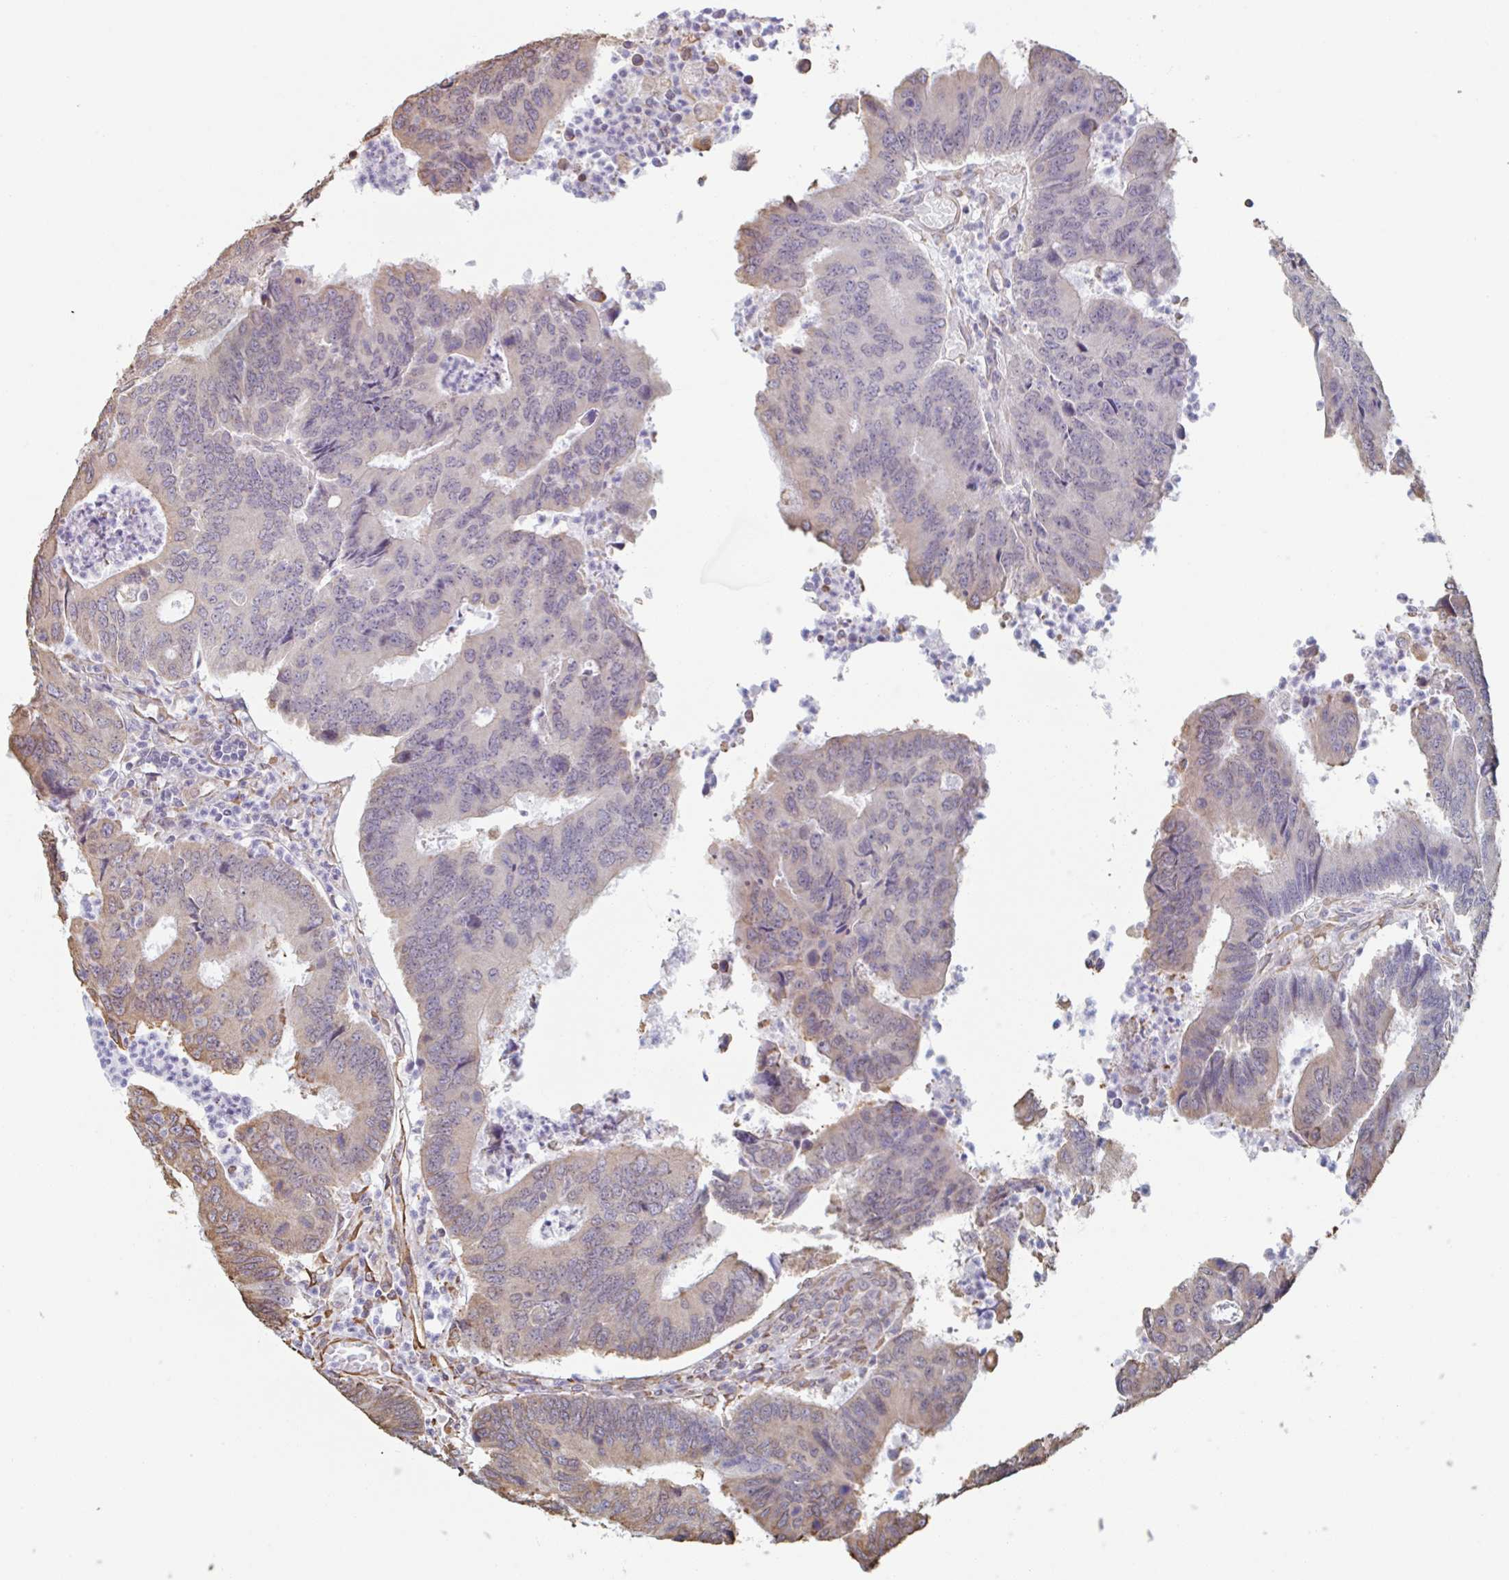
{"staining": {"intensity": "moderate", "quantity": "25%-75%", "location": "cytoplasmic/membranous"}, "tissue": "colorectal cancer", "cell_type": "Tumor cells", "image_type": "cancer", "snomed": [{"axis": "morphology", "description": "Adenocarcinoma, NOS"}, {"axis": "topography", "description": "Colon"}], "caption": "Moderate cytoplasmic/membranous protein expression is identified in about 25%-75% of tumor cells in colorectal cancer.", "gene": "RAB5IF", "patient": {"sex": "female", "age": 67}}